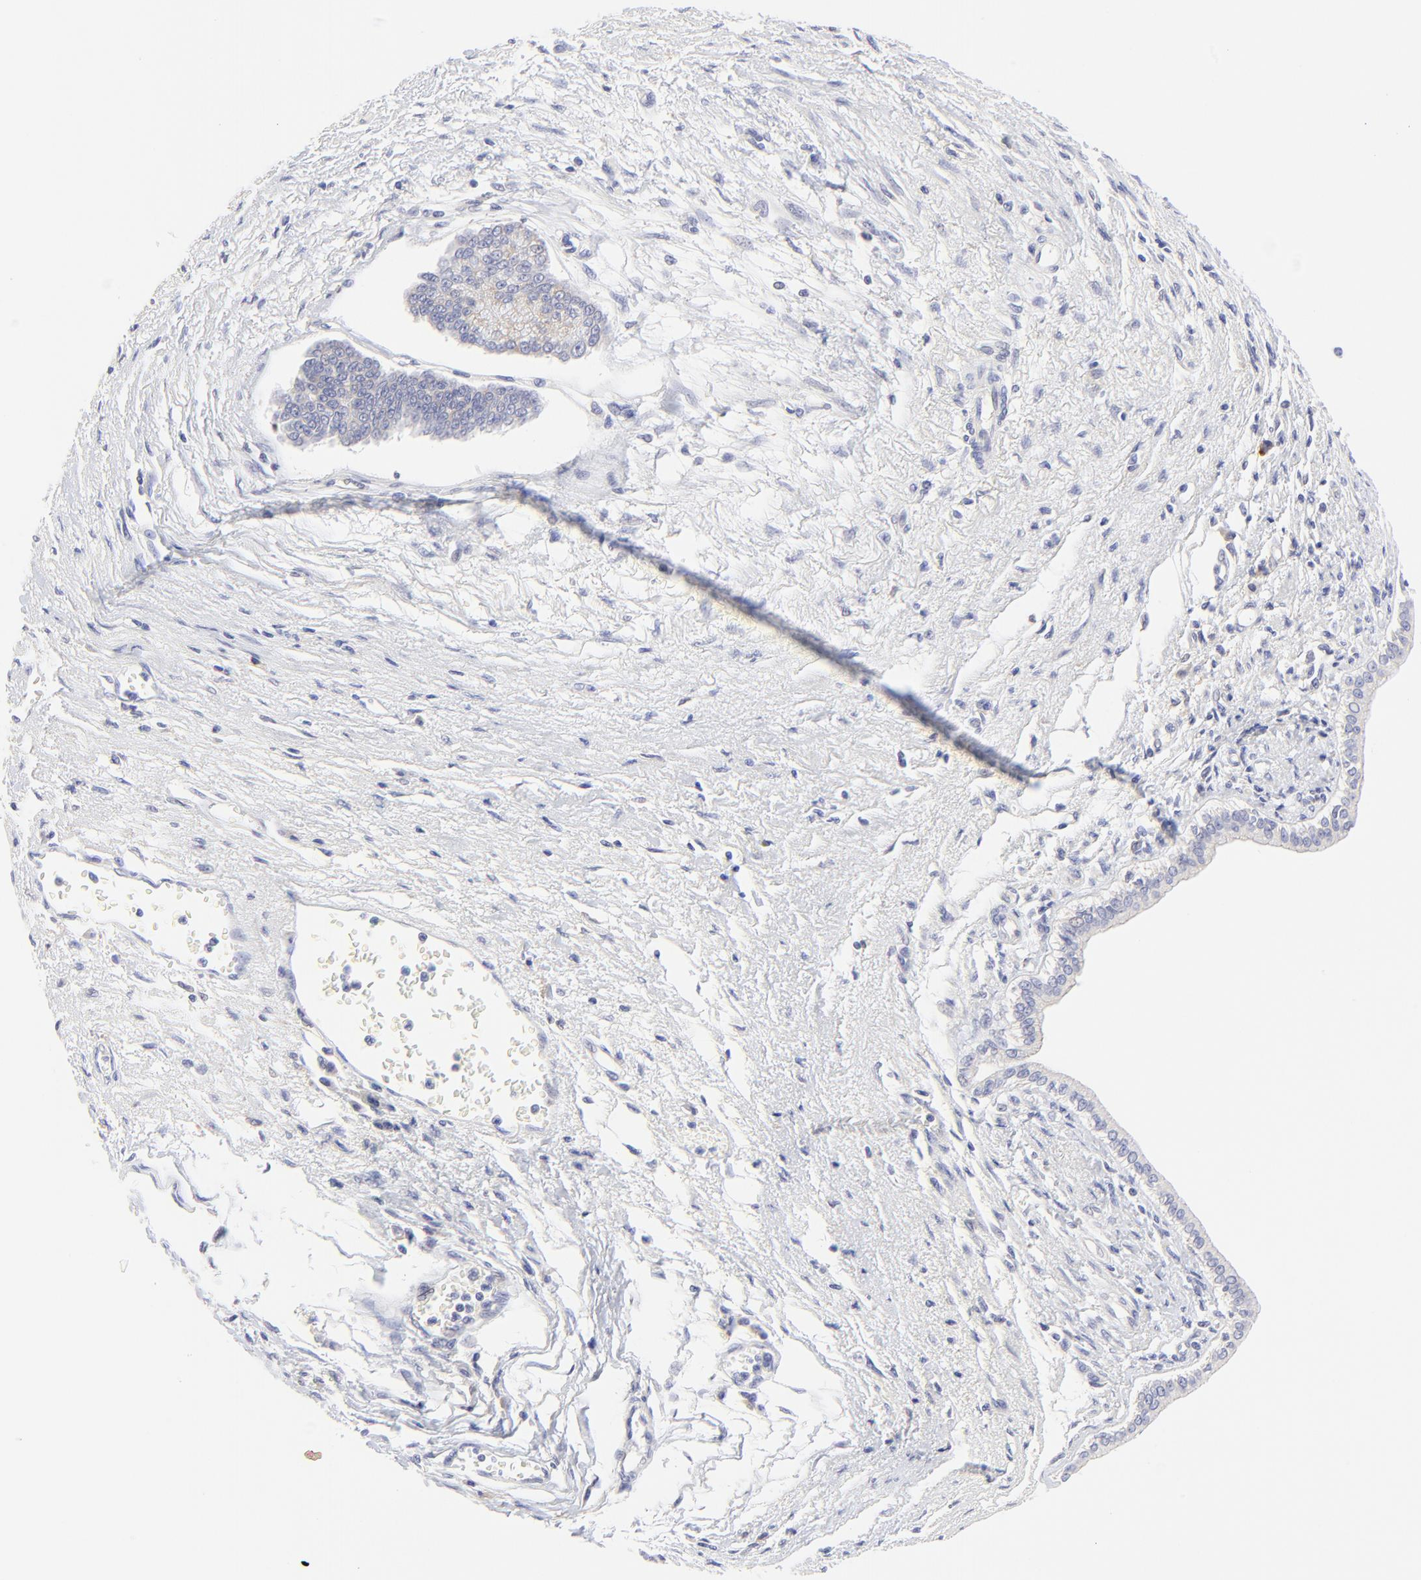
{"staining": {"intensity": "negative", "quantity": "none", "location": "none"}, "tissue": "liver cancer", "cell_type": "Tumor cells", "image_type": "cancer", "snomed": [{"axis": "morphology", "description": "Cholangiocarcinoma"}, {"axis": "topography", "description": "Liver"}], "caption": "IHC photomicrograph of neoplastic tissue: human liver cancer stained with DAB demonstrates no significant protein expression in tumor cells.", "gene": "LHFPL1", "patient": {"sex": "female", "age": 79}}